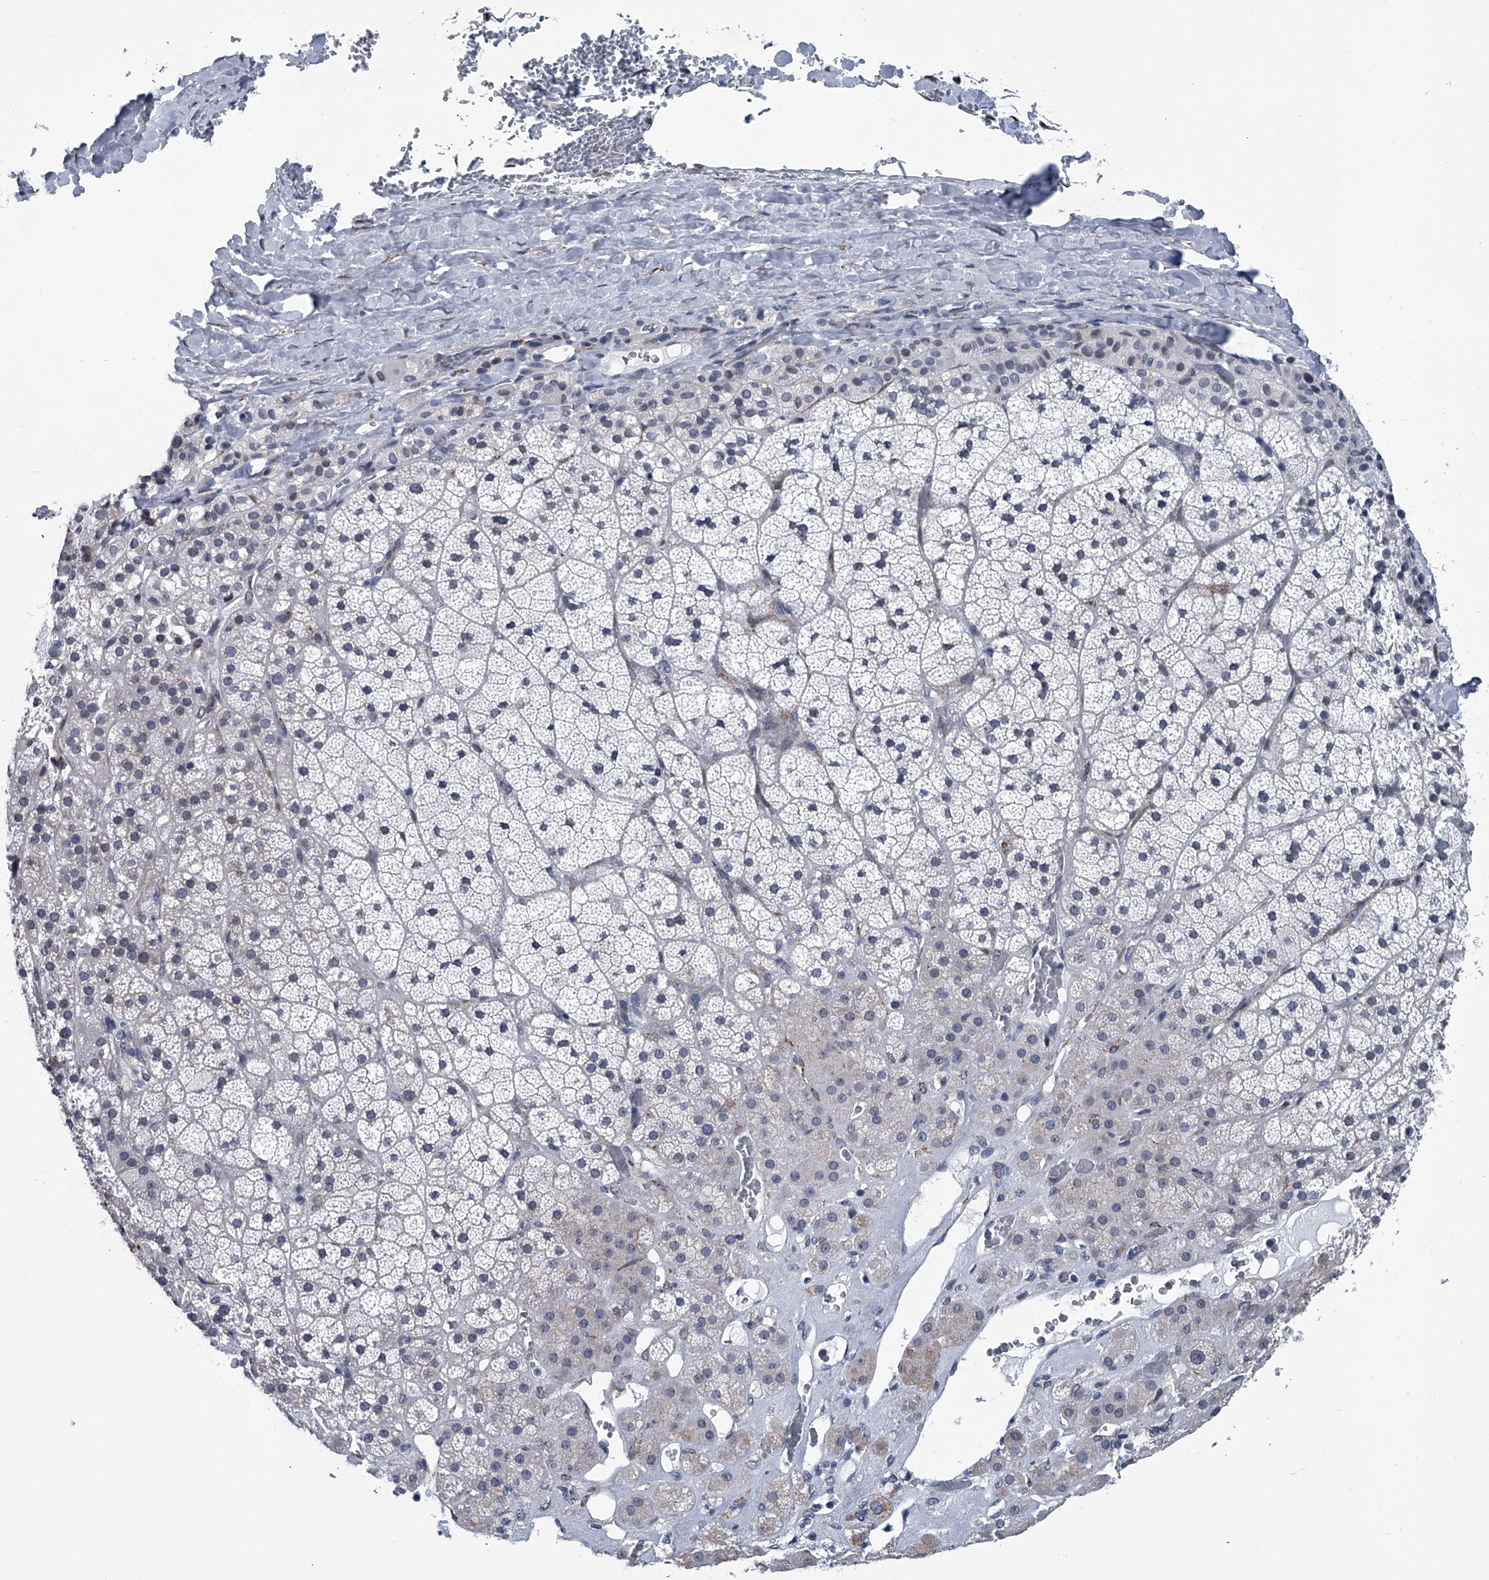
{"staining": {"intensity": "negative", "quantity": "none", "location": "none"}, "tissue": "adrenal gland", "cell_type": "Glandular cells", "image_type": "normal", "snomed": [{"axis": "morphology", "description": "Normal tissue, NOS"}, {"axis": "topography", "description": "Adrenal gland"}], "caption": "IHC micrograph of normal human adrenal gland stained for a protein (brown), which demonstrates no staining in glandular cells.", "gene": "PPP2R5D", "patient": {"sex": "male", "age": 57}}